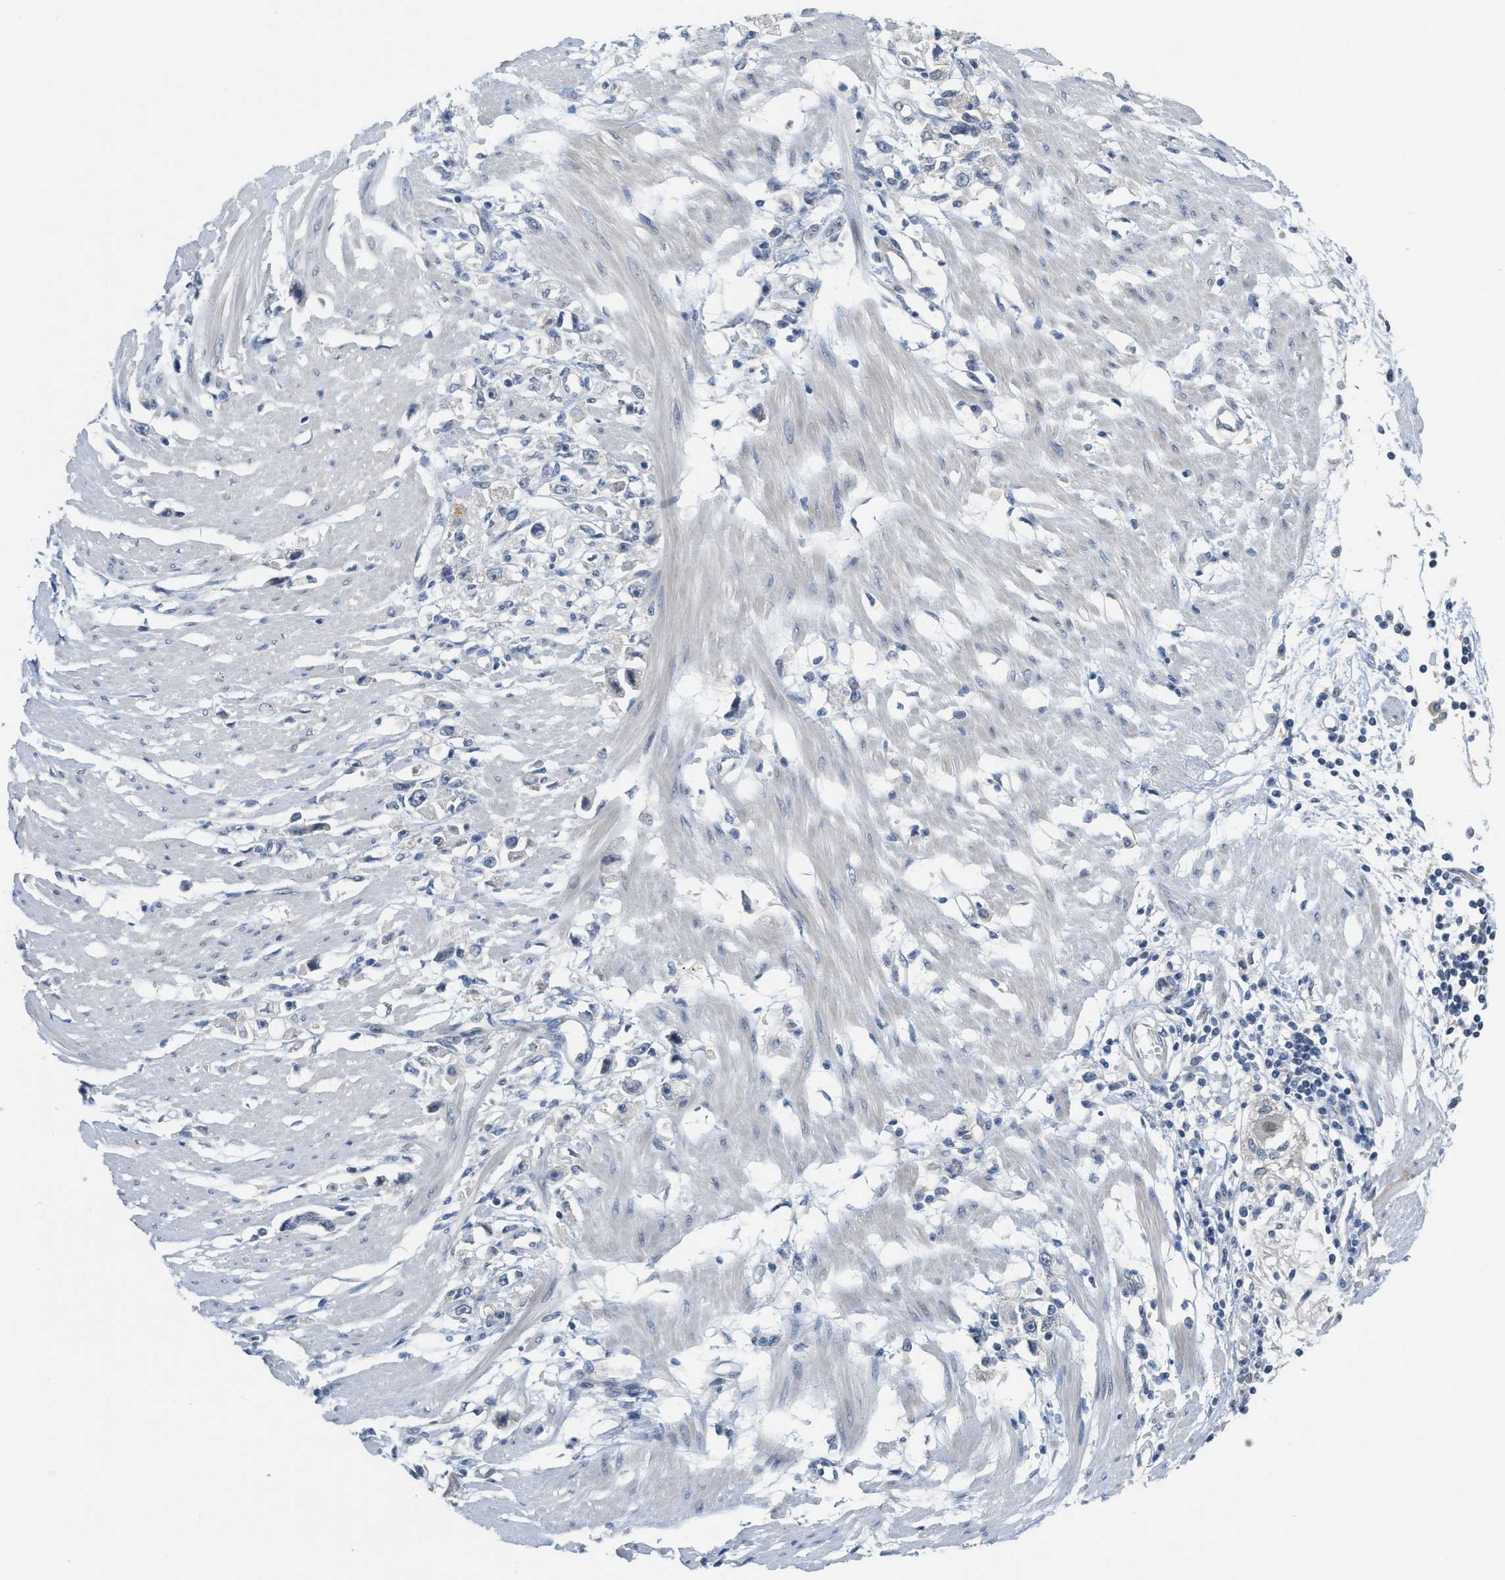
{"staining": {"intensity": "negative", "quantity": "none", "location": "none"}, "tissue": "stomach cancer", "cell_type": "Tumor cells", "image_type": "cancer", "snomed": [{"axis": "morphology", "description": "Adenocarcinoma, NOS"}, {"axis": "topography", "description": "Stomach"}], "caption": "Immunohistochemistry (IHC) of human adenocarcinoma (stomach) exhibits no positivity in tumor cells.", "gene": "TNFAIP1", "patient": {"sex": "female", "age": 59}}